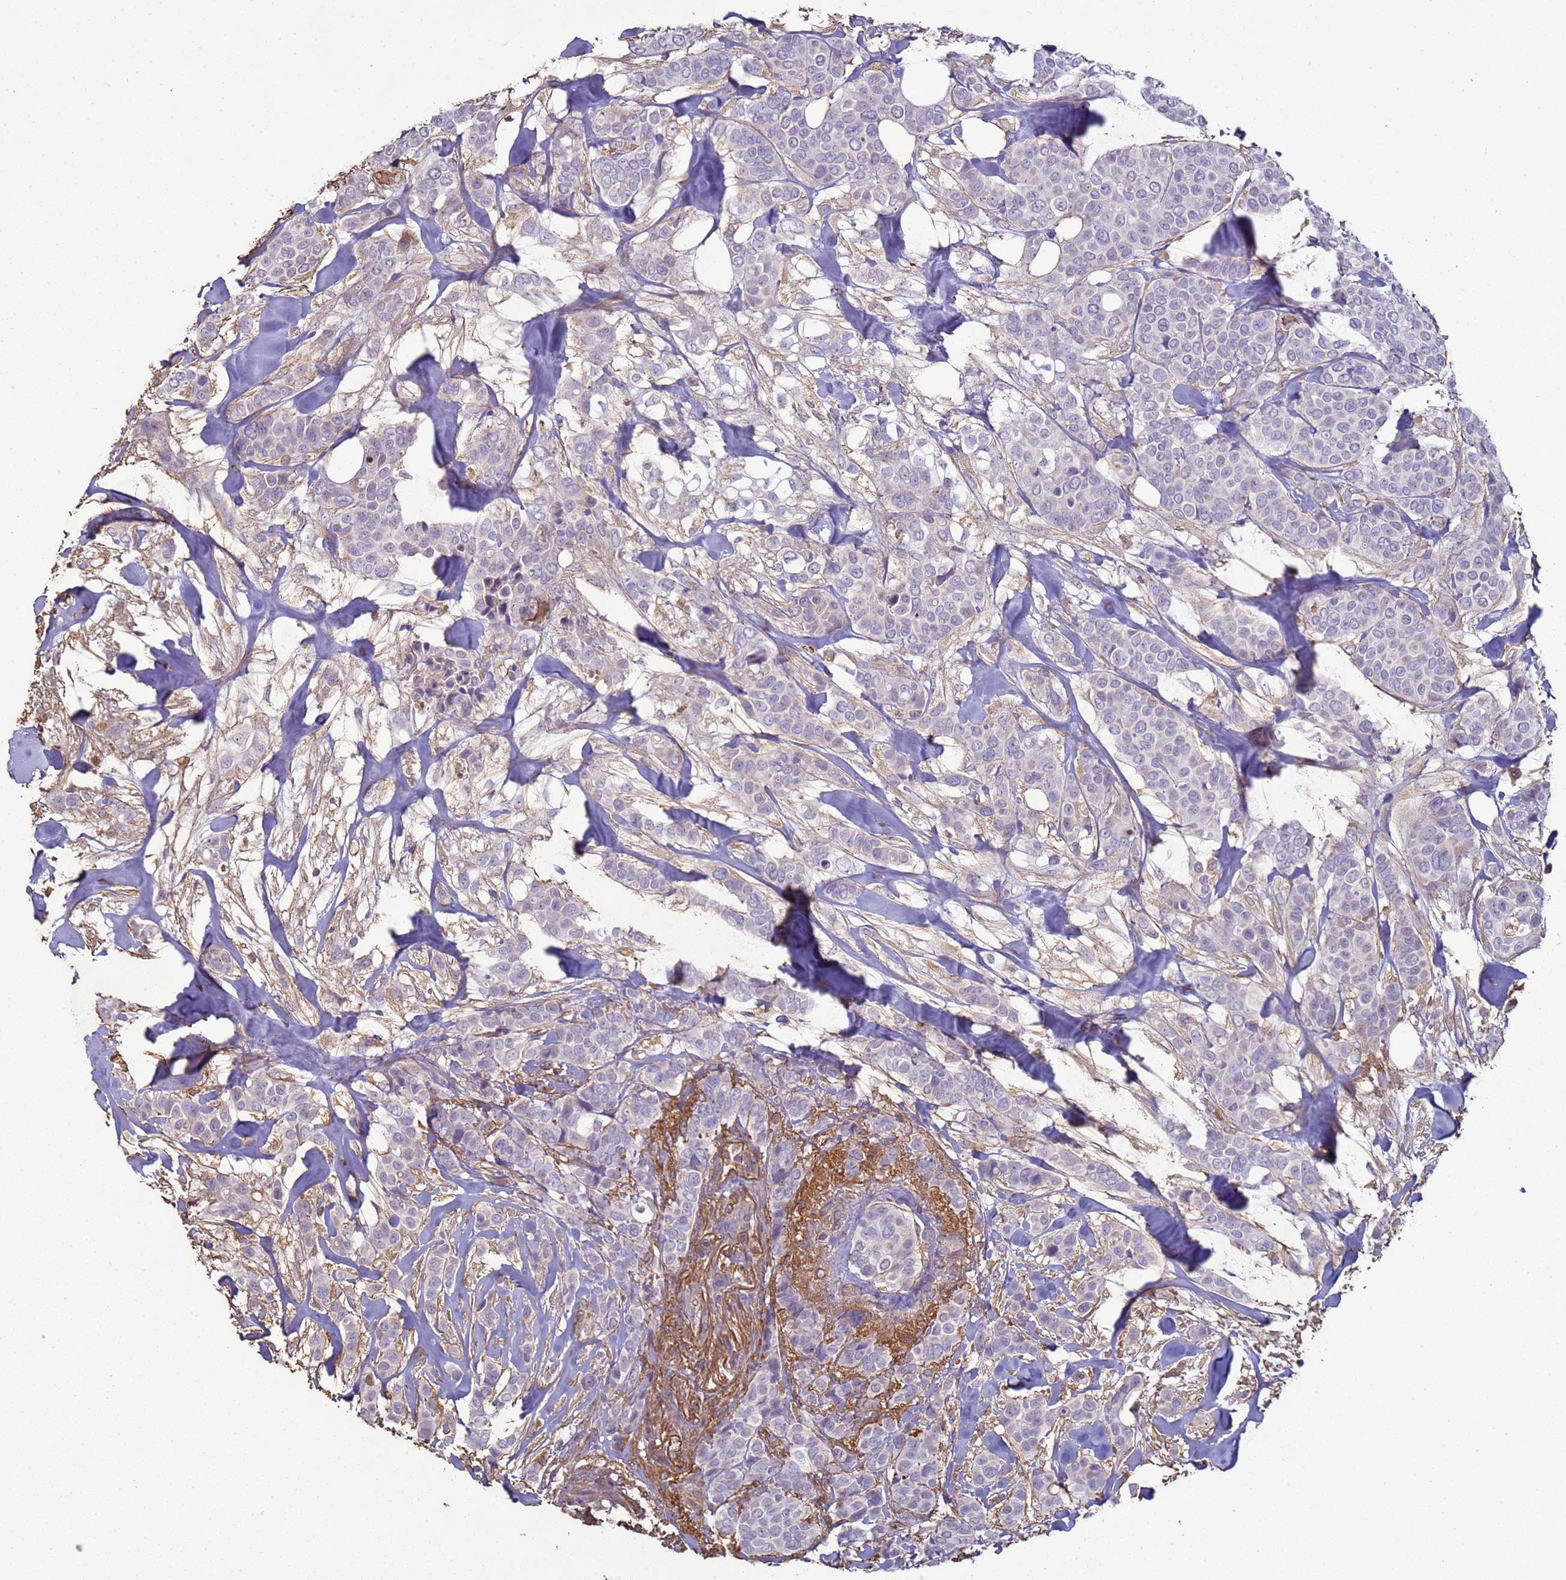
{"staining": {"intensity": "negative", "quantity": "none", "location": "none"}, "tissue": "breast cancer", "cell_type": "Tumor cells", "image_type": "cancer", "snomed": [{"axis": "morphology", "description": "Lobular carcinoma"}, {"axis": "topography", "description": "Breast"}], "caption": "A micrograph of lobular carcinoma (breast) stained for a protein shows no brown staining in tumor cells.", "gene": "SGIP1", "patient": {"sex": "female", "age": 51}}